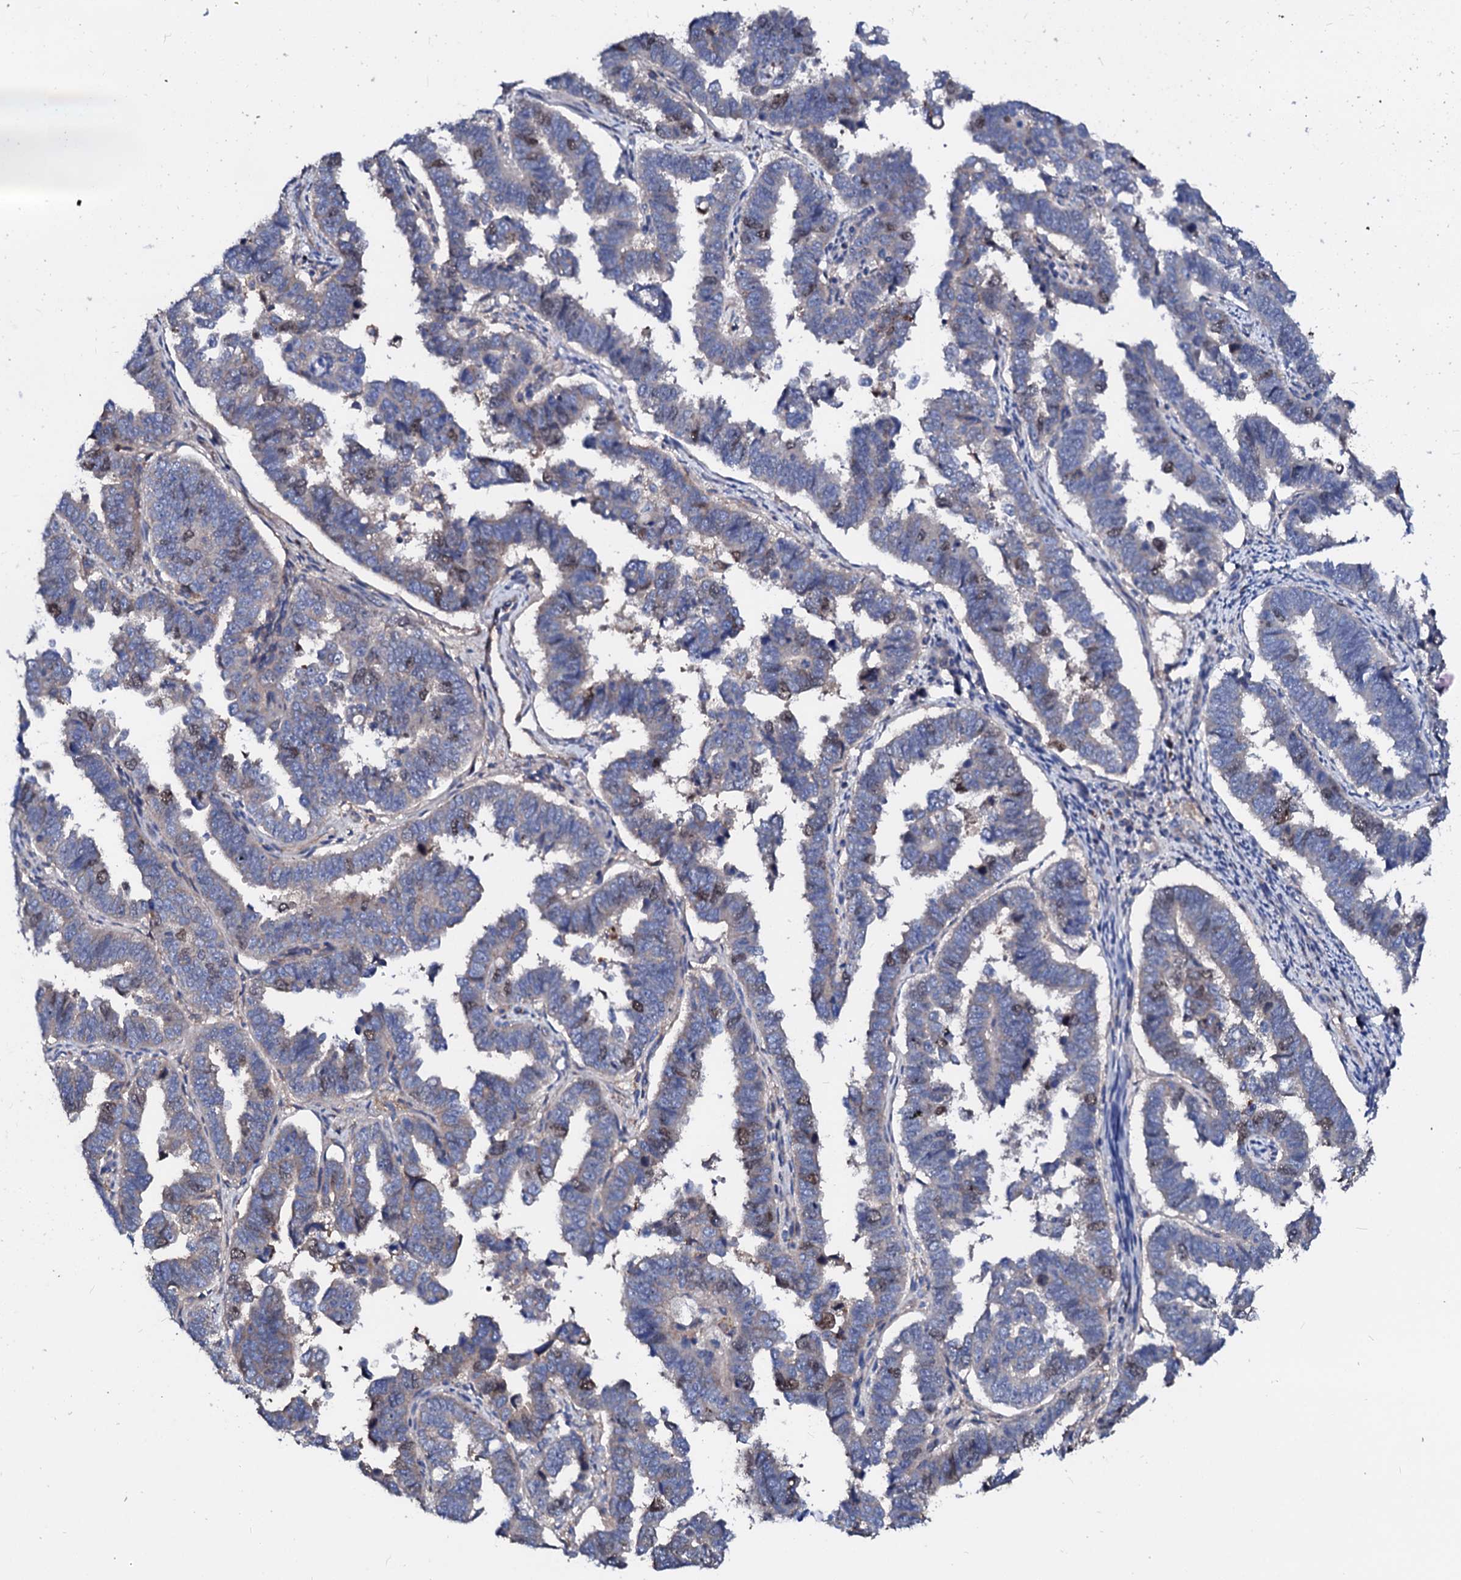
{"staining": {"intensity": "moderate", "quantity": "<25%", "location": "nuclear"}, "tissue": "endometrial cancer", "cell_type": "Tumor cells", "image_type": "cancer", "snomed": [{"axis": "morphology", "description": "Adenocarcinoma, NOS"}, {"axis": "topography", "description": "Endometrium"}], "caption": "An IHC micrograph of tumor tissue is shown. Protein staining in brown labels moderate nuclear positivity in endometrial cancer within tumor cells.", "gene": "CSKMT", "patient": {"sex": "female", "age": 75}}